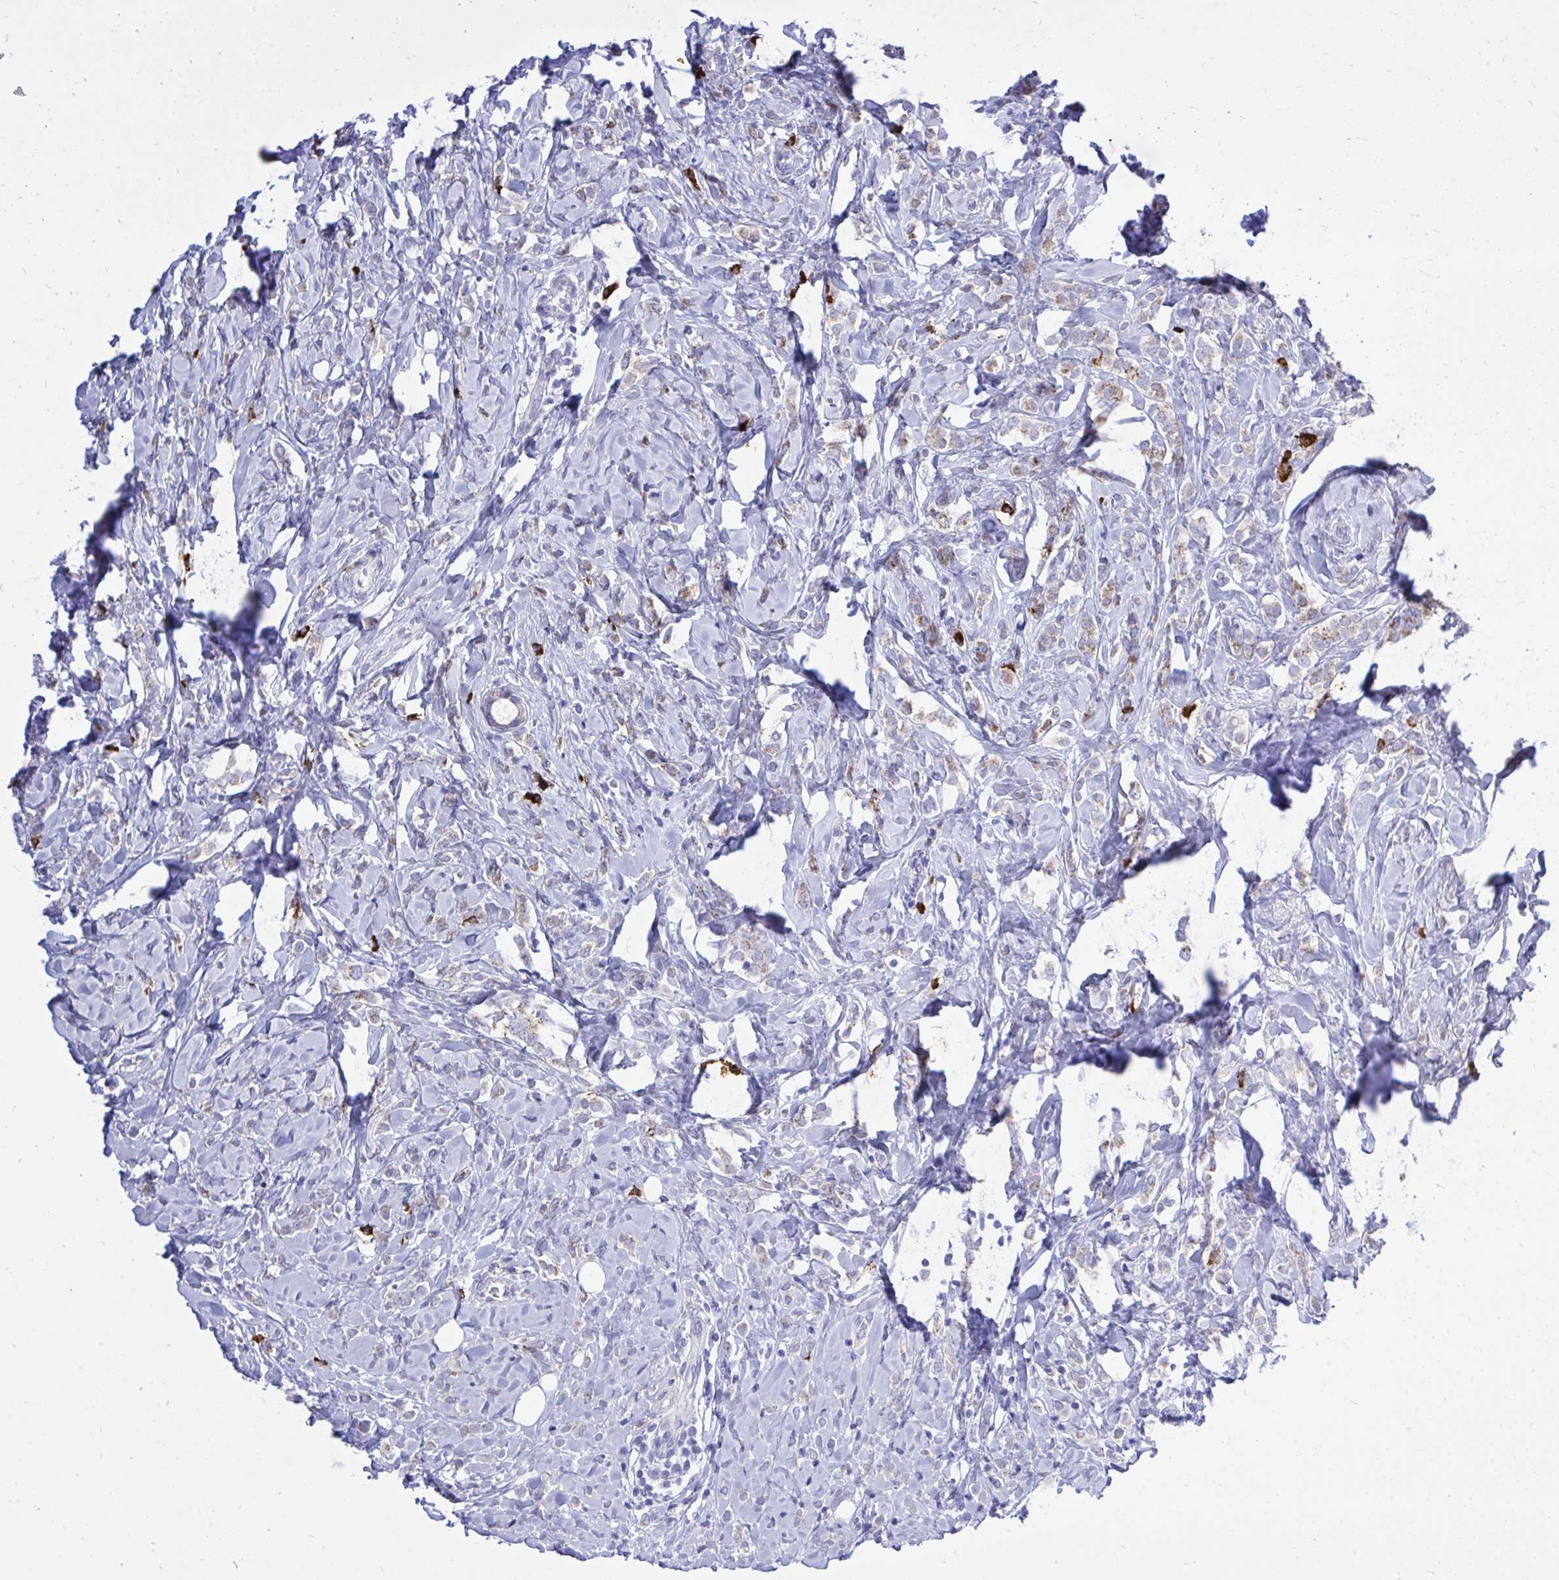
{"staining": {"intensity": "weak", "quantity": "<25%", "location": "cytoplasmic/membranous"}, "tissue": "breast cancer", "cell_type": "Tumor cells", "image_type": "cancer", "snomed": [{"axis": "morphology", "description": "Lobular carcinoma"}, {"axis": "topography", "description": "Breast"}], "caption": "The histopathology image reveals no significant expression in tumor cells of breast cancer (lobular carcinoma).", "gene": "PSD", "patient": {"sex": "female", "age": 49}}